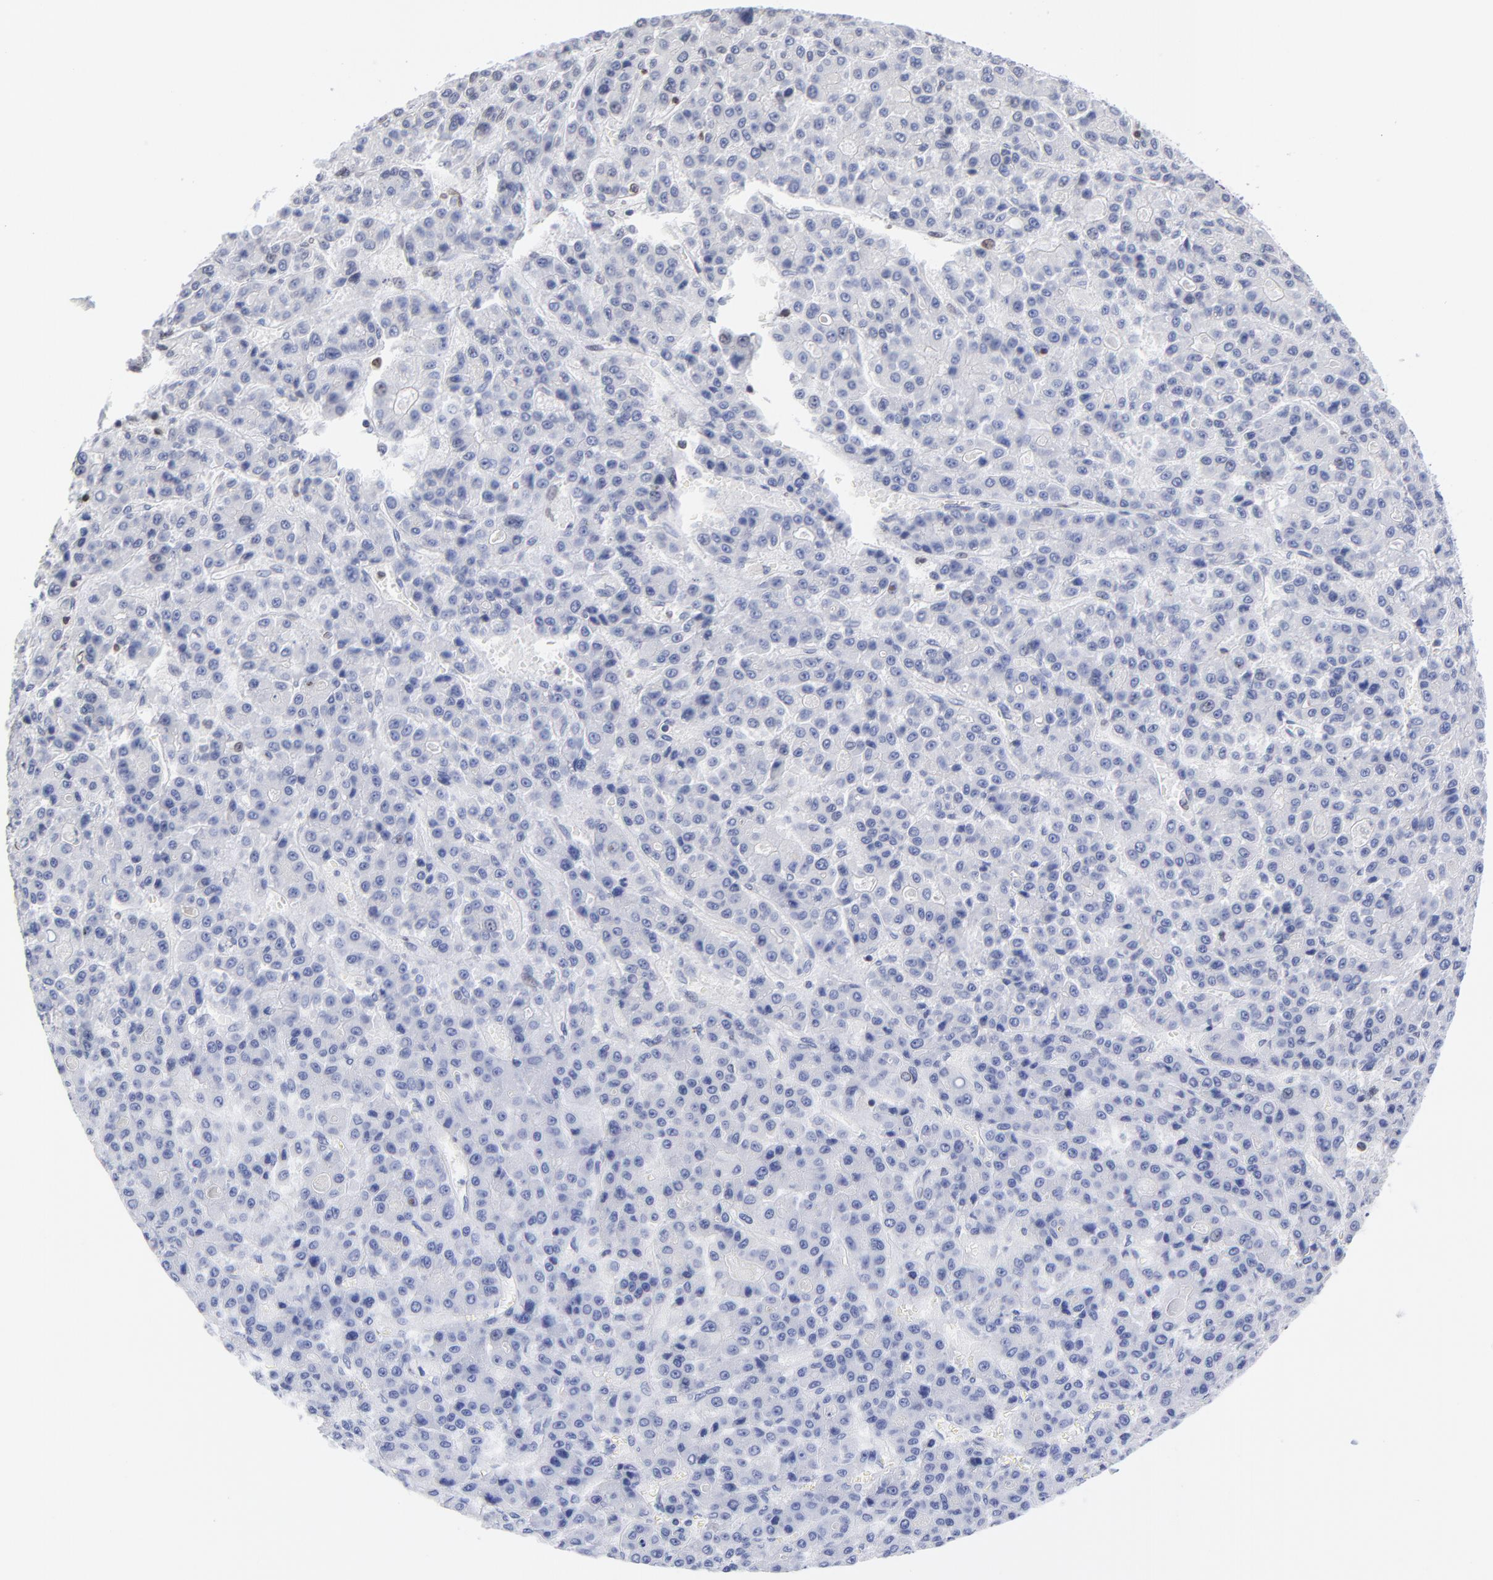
{"staining": {"intensity": "negative", "quantity": "none", "location": "none"}, "tissue": "liver cancer", "cell_type": "Tumor cells", "image_type": "cancer", "snomed": [{"axis": "morphology", "description": "Carcinoma, Hepatocellular, NOS"}, {"axis": "topography", "description": "Liver"}], "caption": "A photomicrograph of human liver cancer is negative for staining in tumor cells.", "gene": "THAP7", "patient": {"sex": "male", "age": 70}}